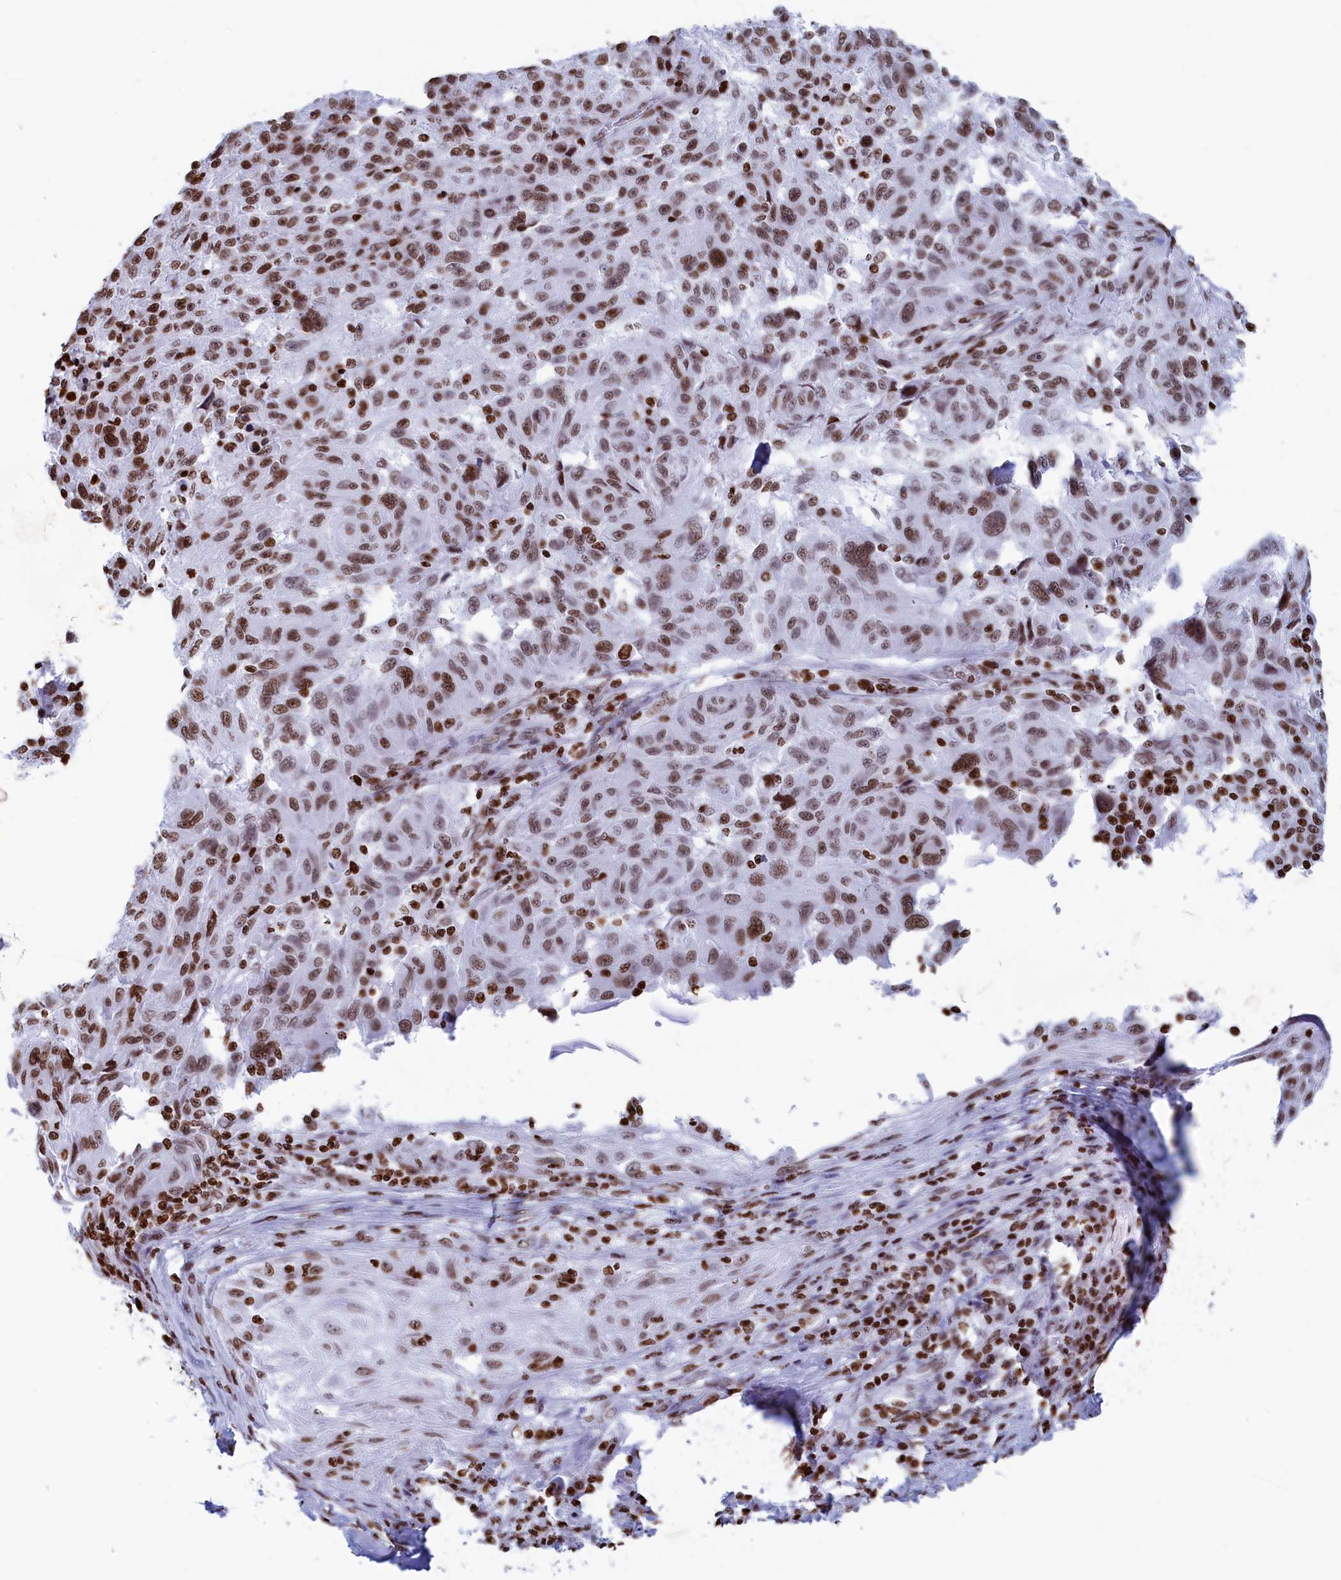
{"staining": {"intensity": "moderate", "quantity": ">75%", "location": "nuclear"}, "tissue": "melanoma", "cell_type": "Tumor cells", "image_type": "cancer", "snomed": [{"axis": "morphology", "description": "Malignant melanoma, NOS"}, {"axis": "topography", "description": "Skin"}], "caption": "Tumor cells reveal moderate nuclear positivity in approximately >75% of cells in melanoma. (DAB IHC with brightfield microscopy, high magnification).", "gene": "APOBEC3A", "patient": {"sex": "male", "age": 53}}